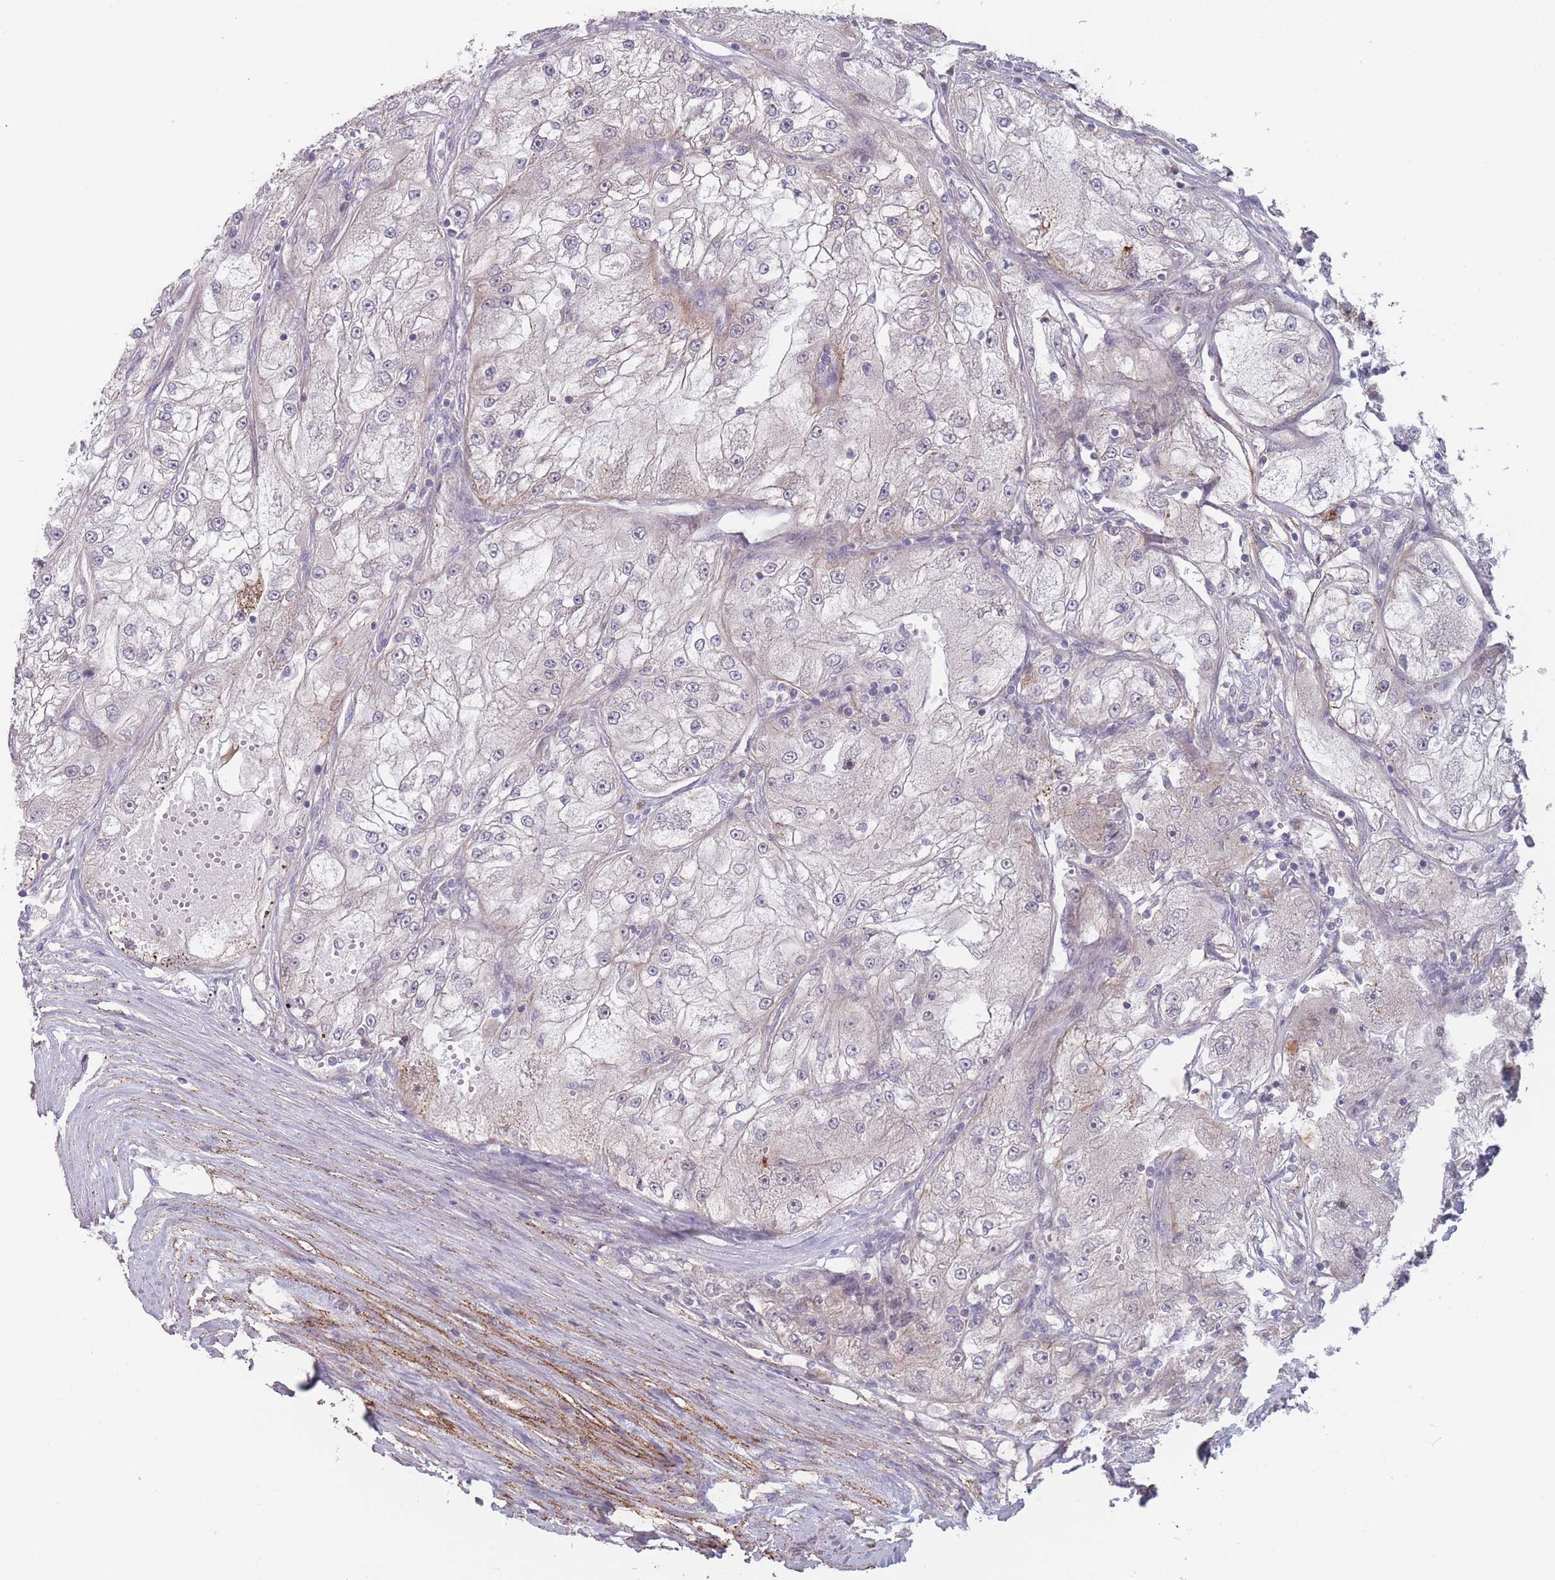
{"staining": {"intensity": "weak", "quantity": "<25%", "location": "nuclear"}, "tissue": "renal cancer", "cell_type": "Tumor cells", "image_type": "cancer", "snomed": [{"axis": "morphology", "description": "Adenocarcinoma, NOS"}, {"axis": "topography", "description": "Kidney"}], "caption": "Micrograph shows no significant protein positivity in tumor cells of renal cancer.", "gene": "TMEM232", "patient": {"sex": "female", "age": 72}}